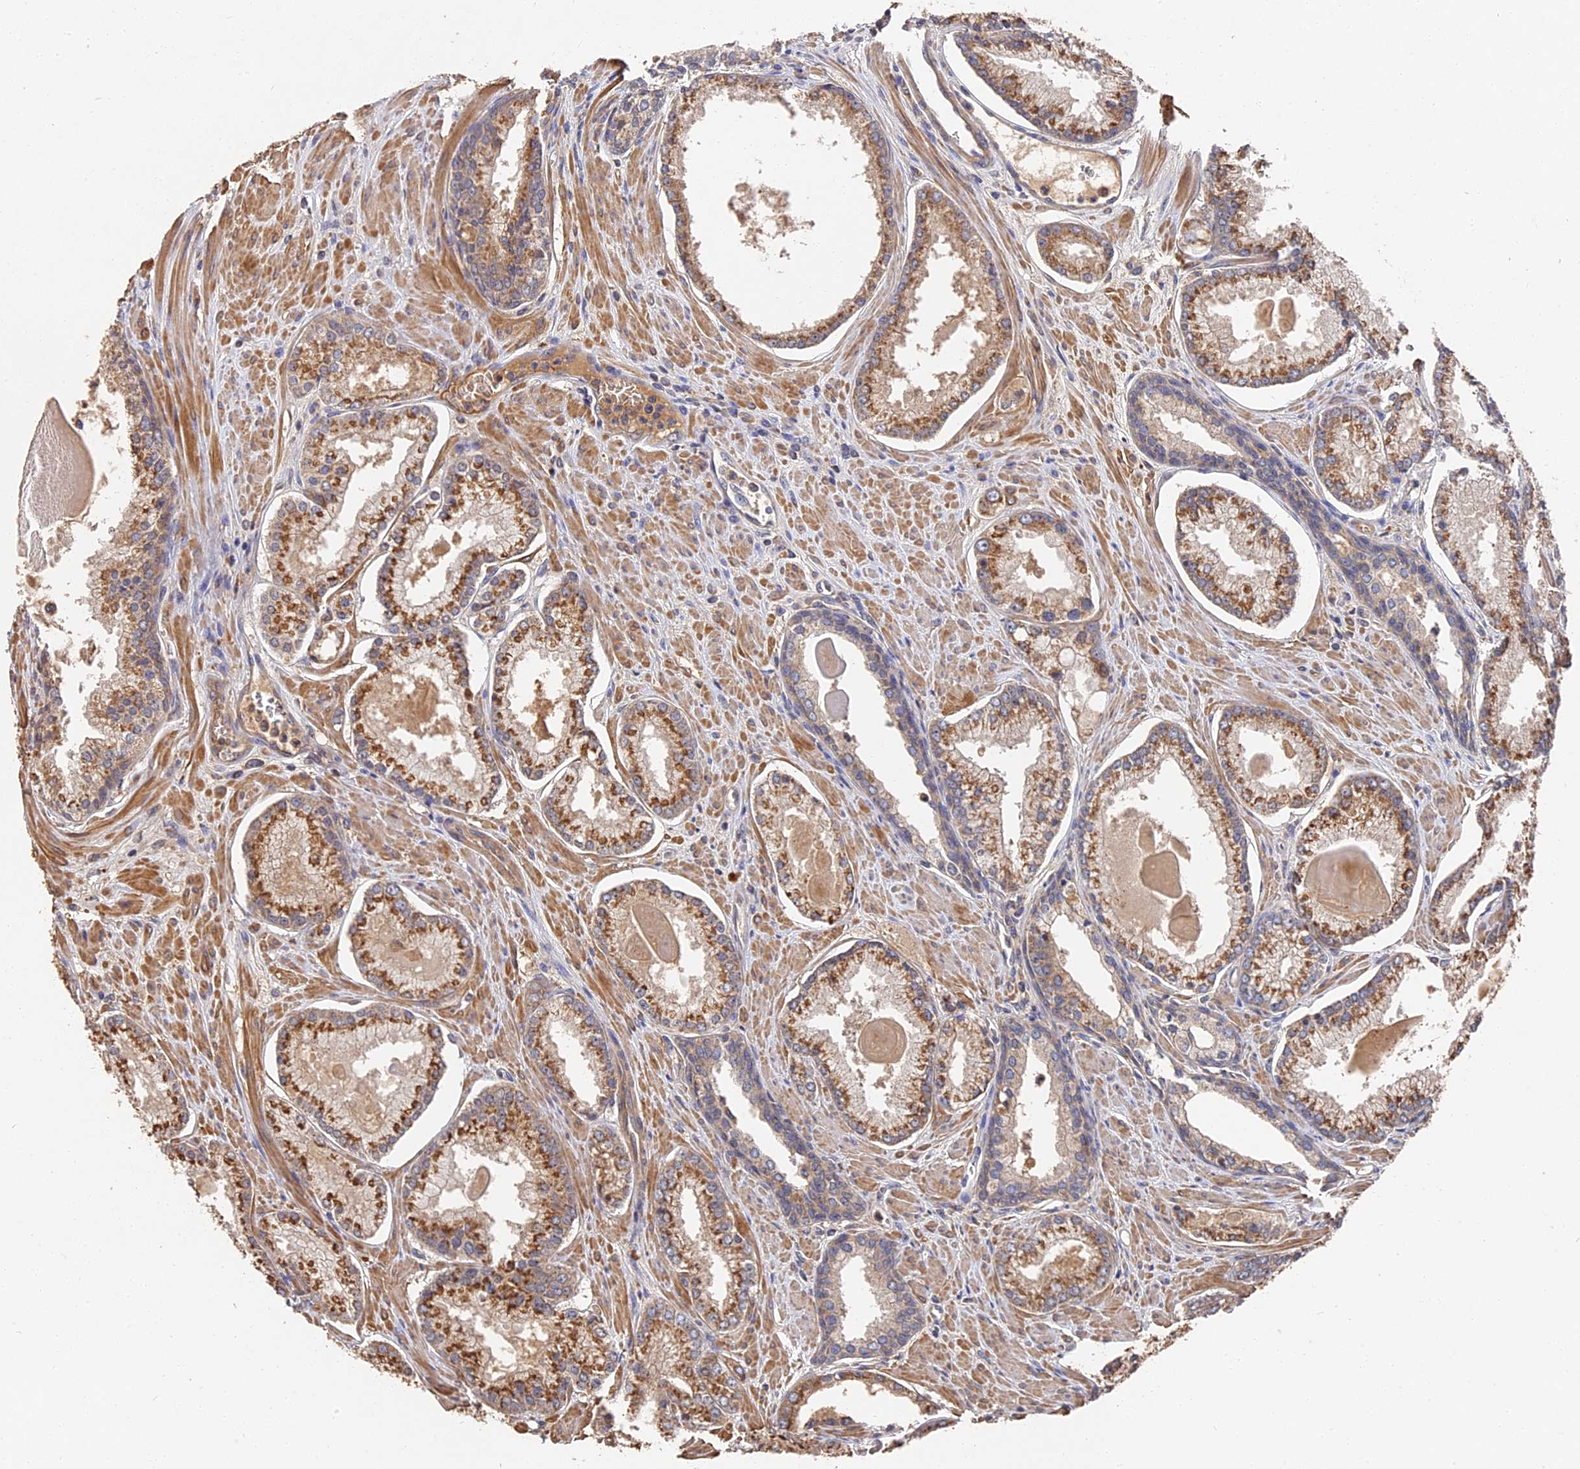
{"staining": {"intensity": "moderate", "quantity": ">75%", "location": "cytoplasmic/membranous"}, "tissue": "prostate cancer", "cell_type": "Tumor cells", "image_type": "cancer", "snomed": [{"axis": "morphology", "description": "Adenocarcinoma, Low grade"}, {"axis": "topography", "description": "Prostate"}], "caption": "The micrograph reveals immunohistochemical staining of prostate cancer. There is moderate cytoplasmic/membranous positivity is appreciated in approximately >75% of tumor cells.", "gene": "DHRS11", "patient": {"sex": "male", "age": 54}}